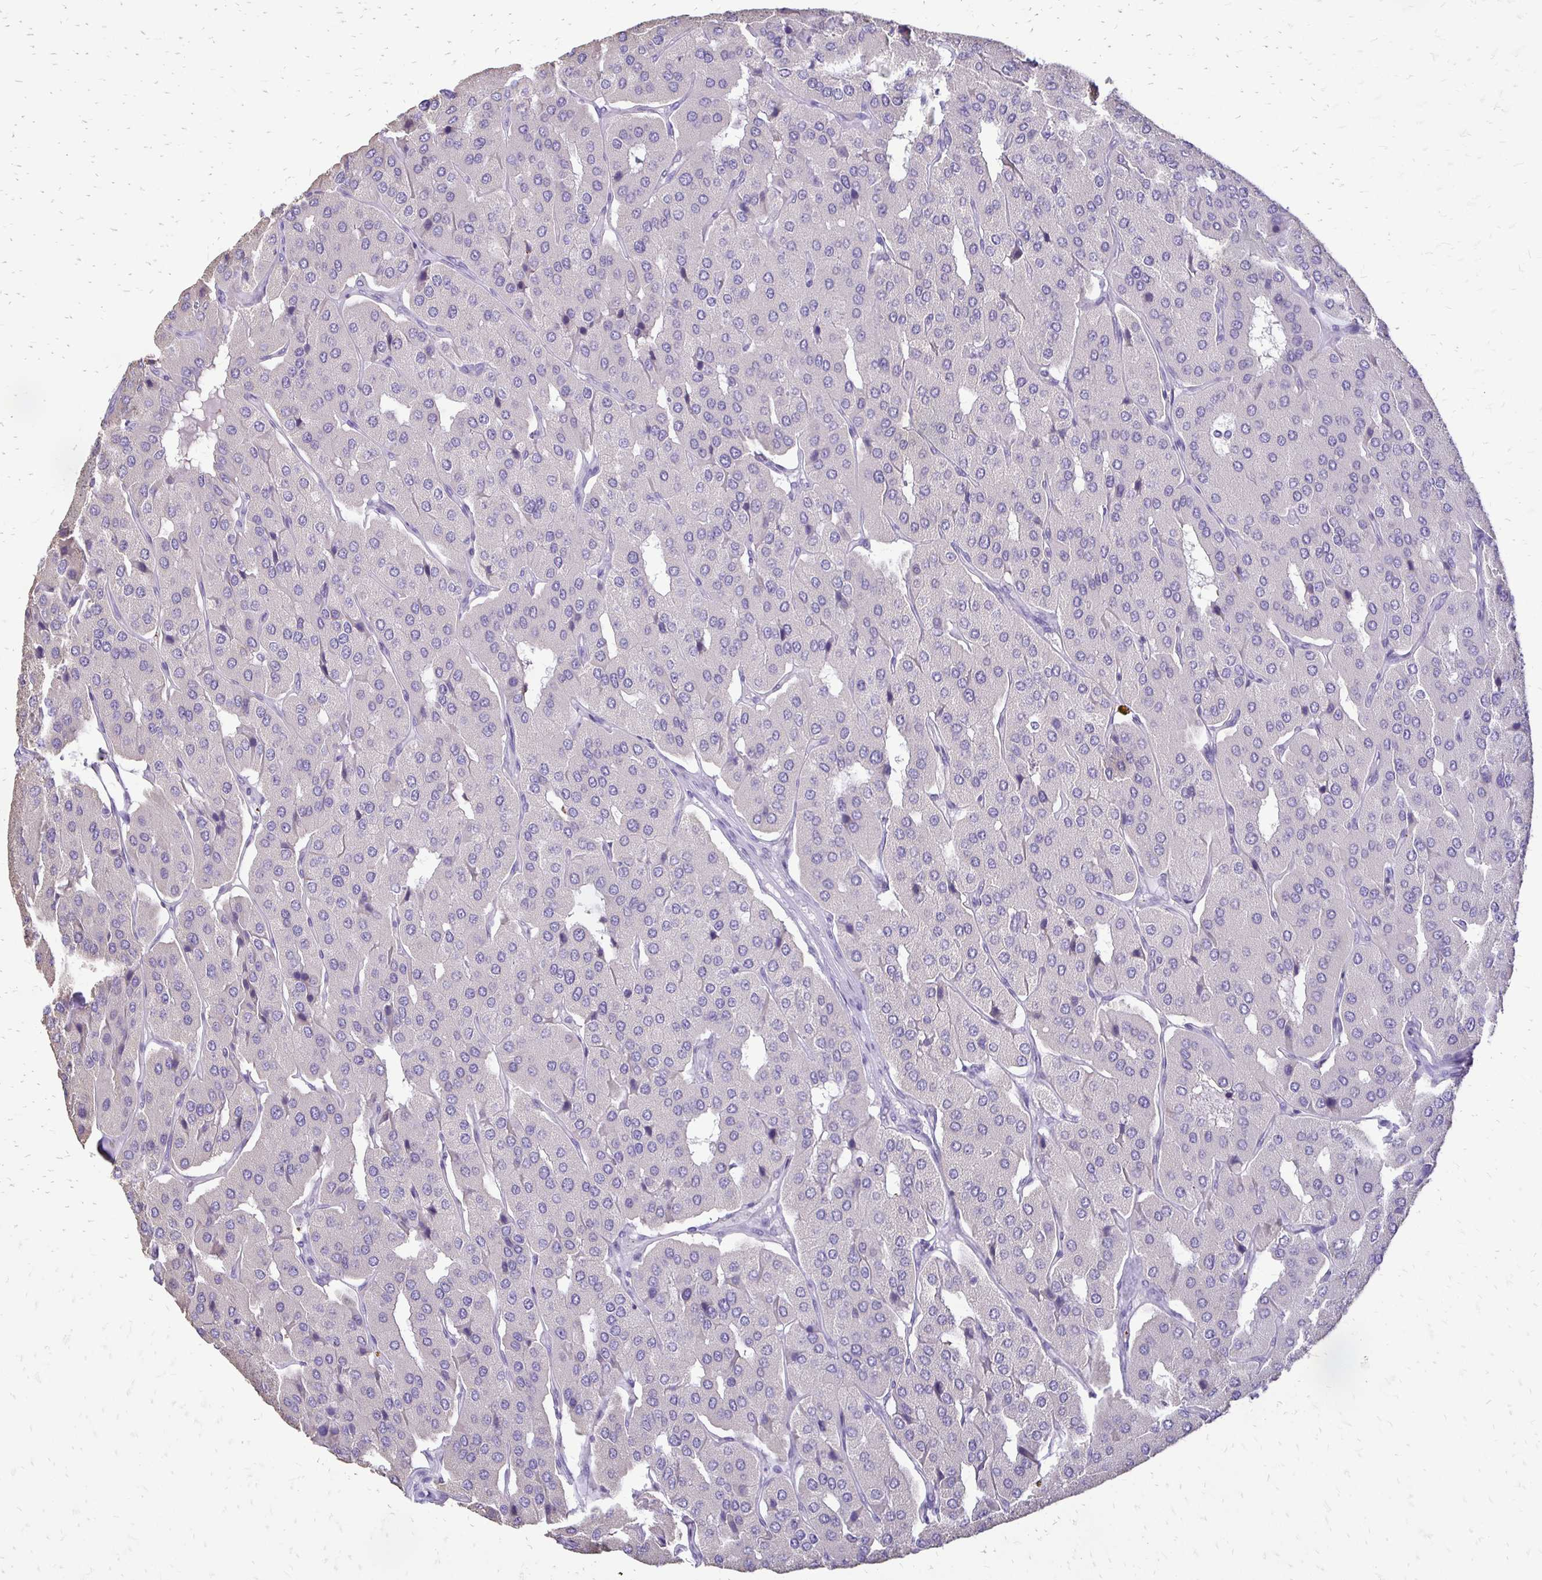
{"staining": {"intensity": "negative", "quantity": "none", "location": "none"}, "tissue": "parathyroid gland", "cell_type": "Glandular cells", "image_type": "normal", "snomed": [{"axis": "morphology", "description": "Normal tissue, NOS"}, {"axis": "morphology", "description": "Adenoma, NOS"}, {"axis": "topography", "description": "Parathyroid gland"}], "caption": "An image of parathyroid gland stained for a protein reveals no brown staining in glandular cells.", "gene": "ALPG", "patient": {"sex": "female", "age": 86}}